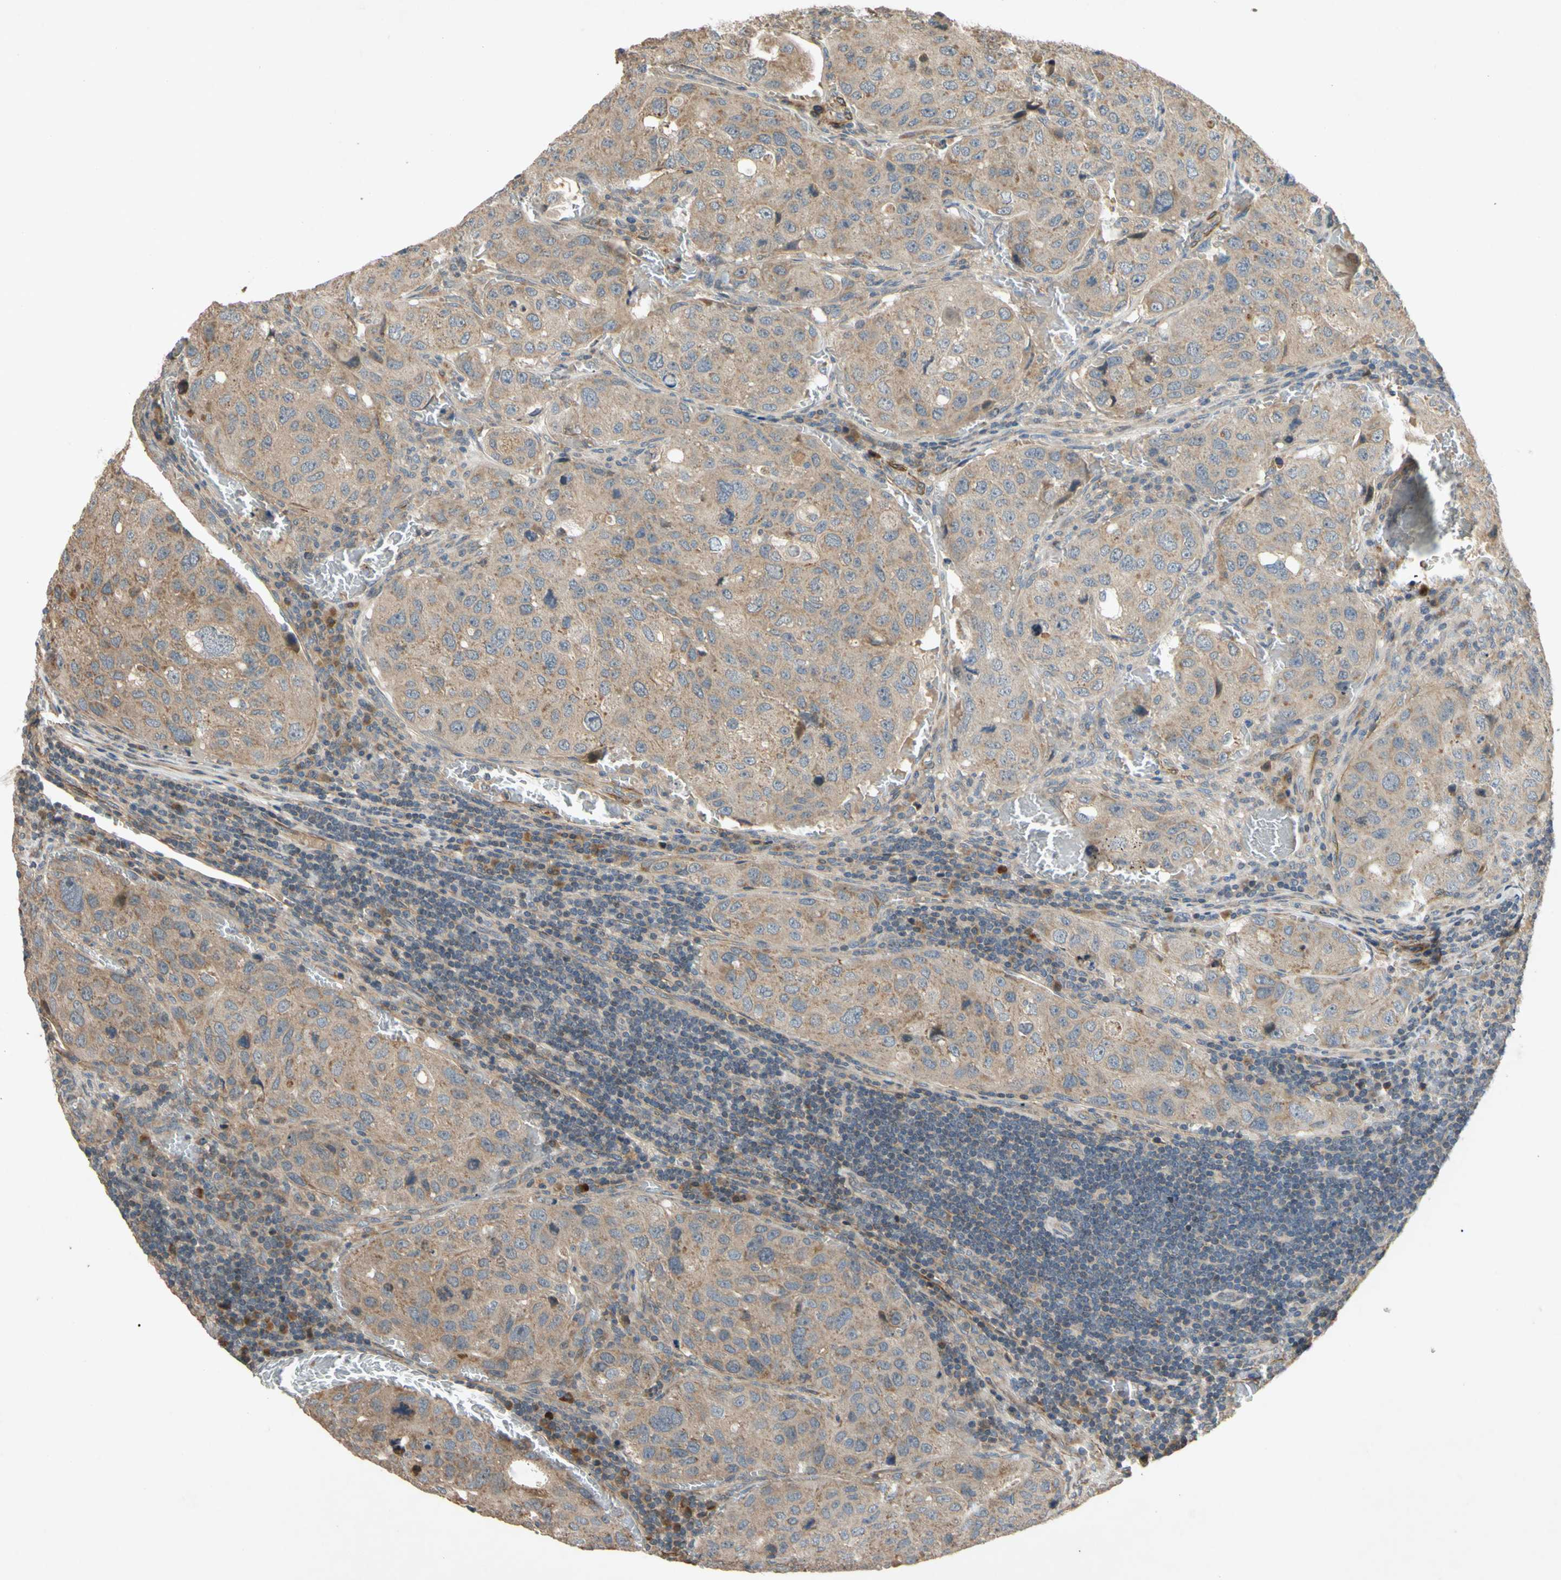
{"staining": {"intensity": "weak", "quantity": ">75%", "location": "cytoplasmic/membranous"}, "tissue": "urothelial cancer", "cell_type": "Tumor cells", "image_type": "cancer", "snomed": [{"axis": "morphology", "description": "Urothelial carcinoma, High grade"}, {"axis": "topography", "description": "Lymph node"}, {"axis": "topography", "description": "Urinary bladder"}], "caption": "High-power microscopy captured an immunohistochemistry (IHC) histopathology image of urothelial cancer, revealing weak cytoplasmic/membranous positivity in approximately >75% of tumor cells. (IHC, brightfield microscopy, high magnification).", "gene": "PARD6A", "patient": {"sex": "male", "age": 51}}